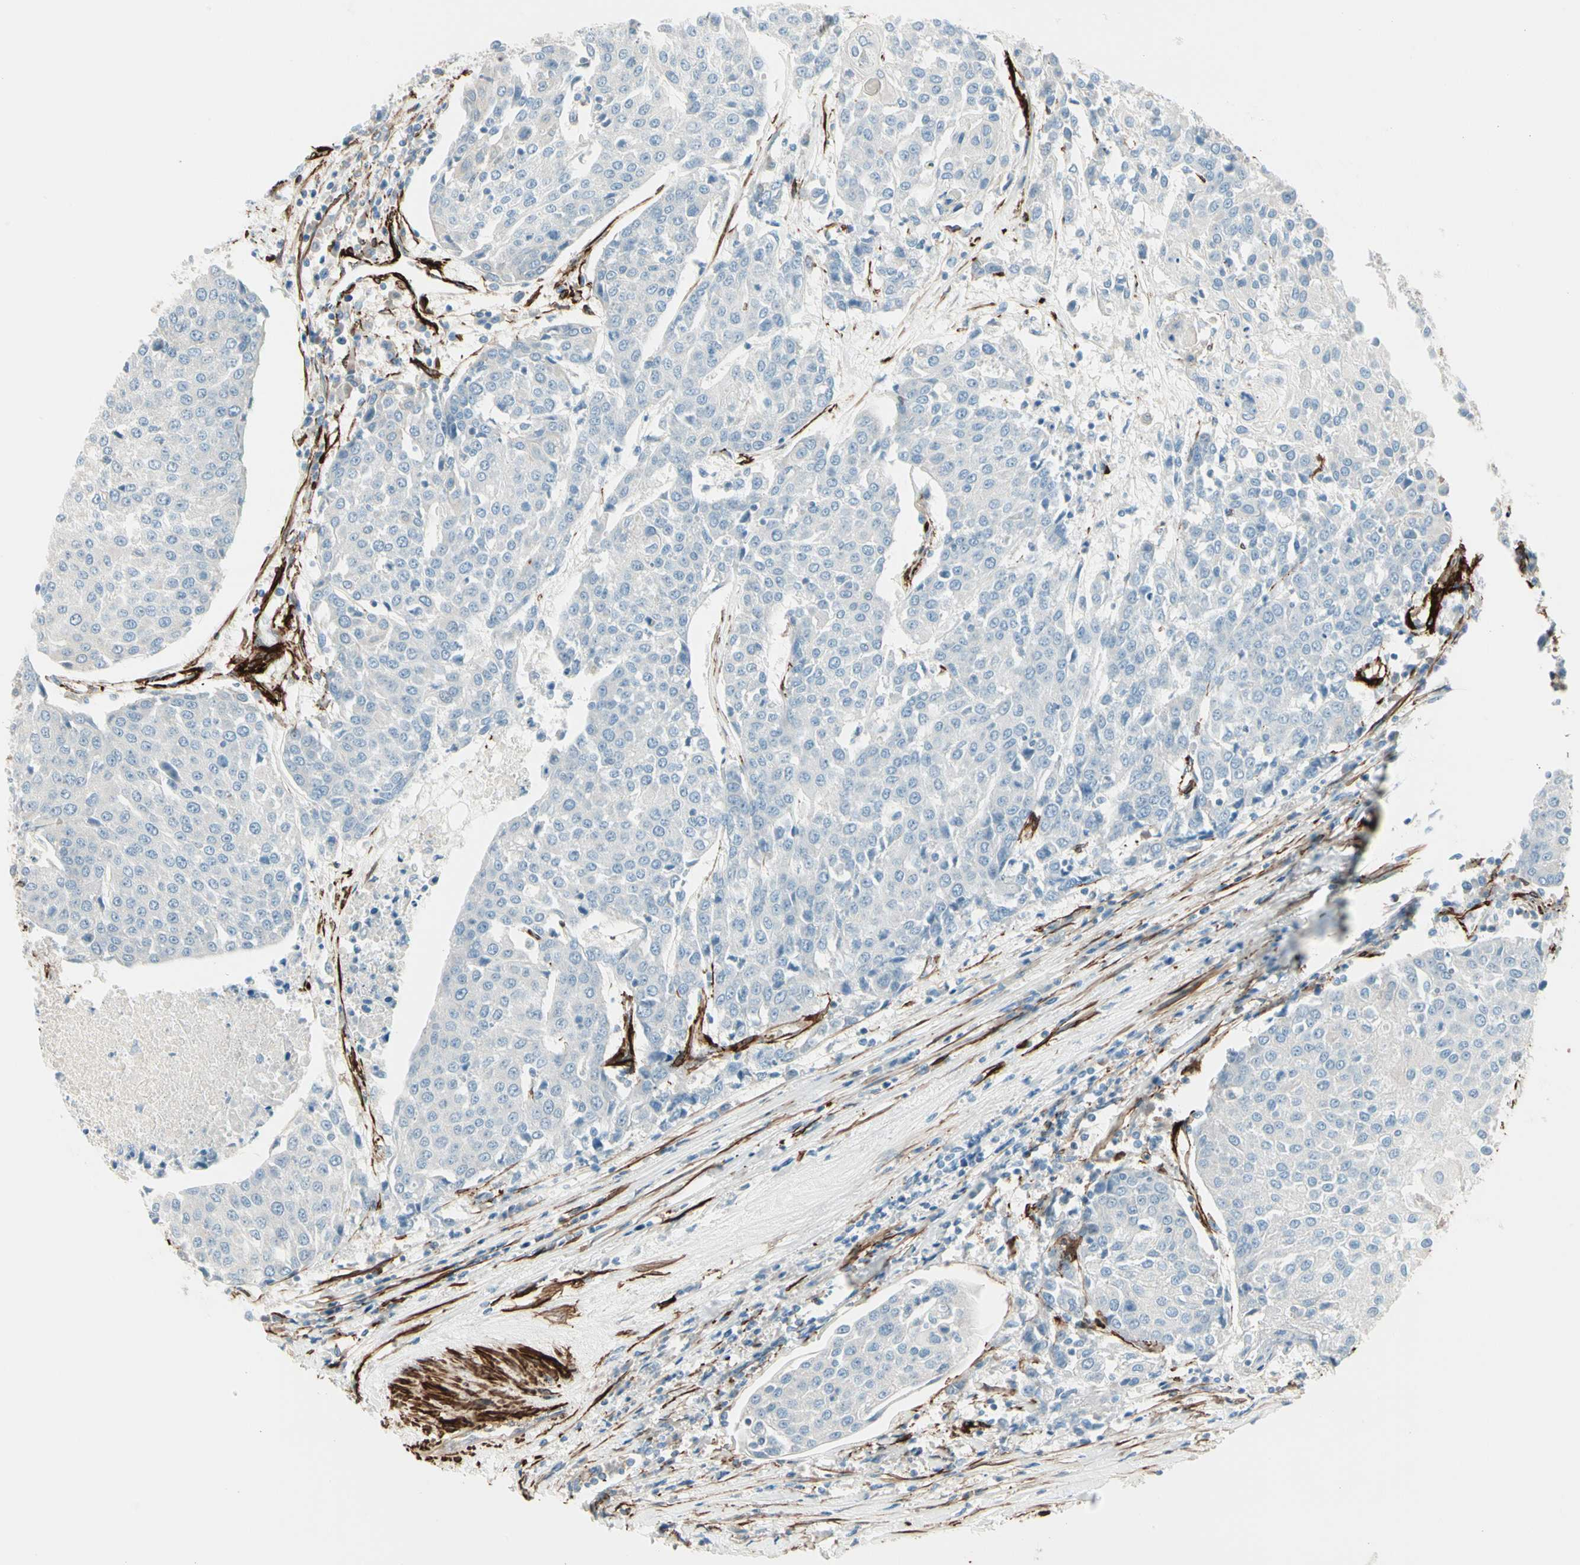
{"staining": {"intensity": "negative", "quantity": "none", "location": "none"}, "tissue": "urothelial cancer", "cell_type": "Tumor cells", "image_type": "cancer", "snomed": [{"axis": "morphology", "description": "Urothelial carcinoma, High grade"}, {"axis": "topography", "description": "Urinary bladder"}], "caption": "Immunohistochemistry (IHC) micrograph of human urothelial cancer stained for a protein (brown), which reveals no expression in tumor cells. (DAB immunohistochemistry, high magnification).", "gene": "CALD1", "patient": {"sex": "female", "age": 85}}